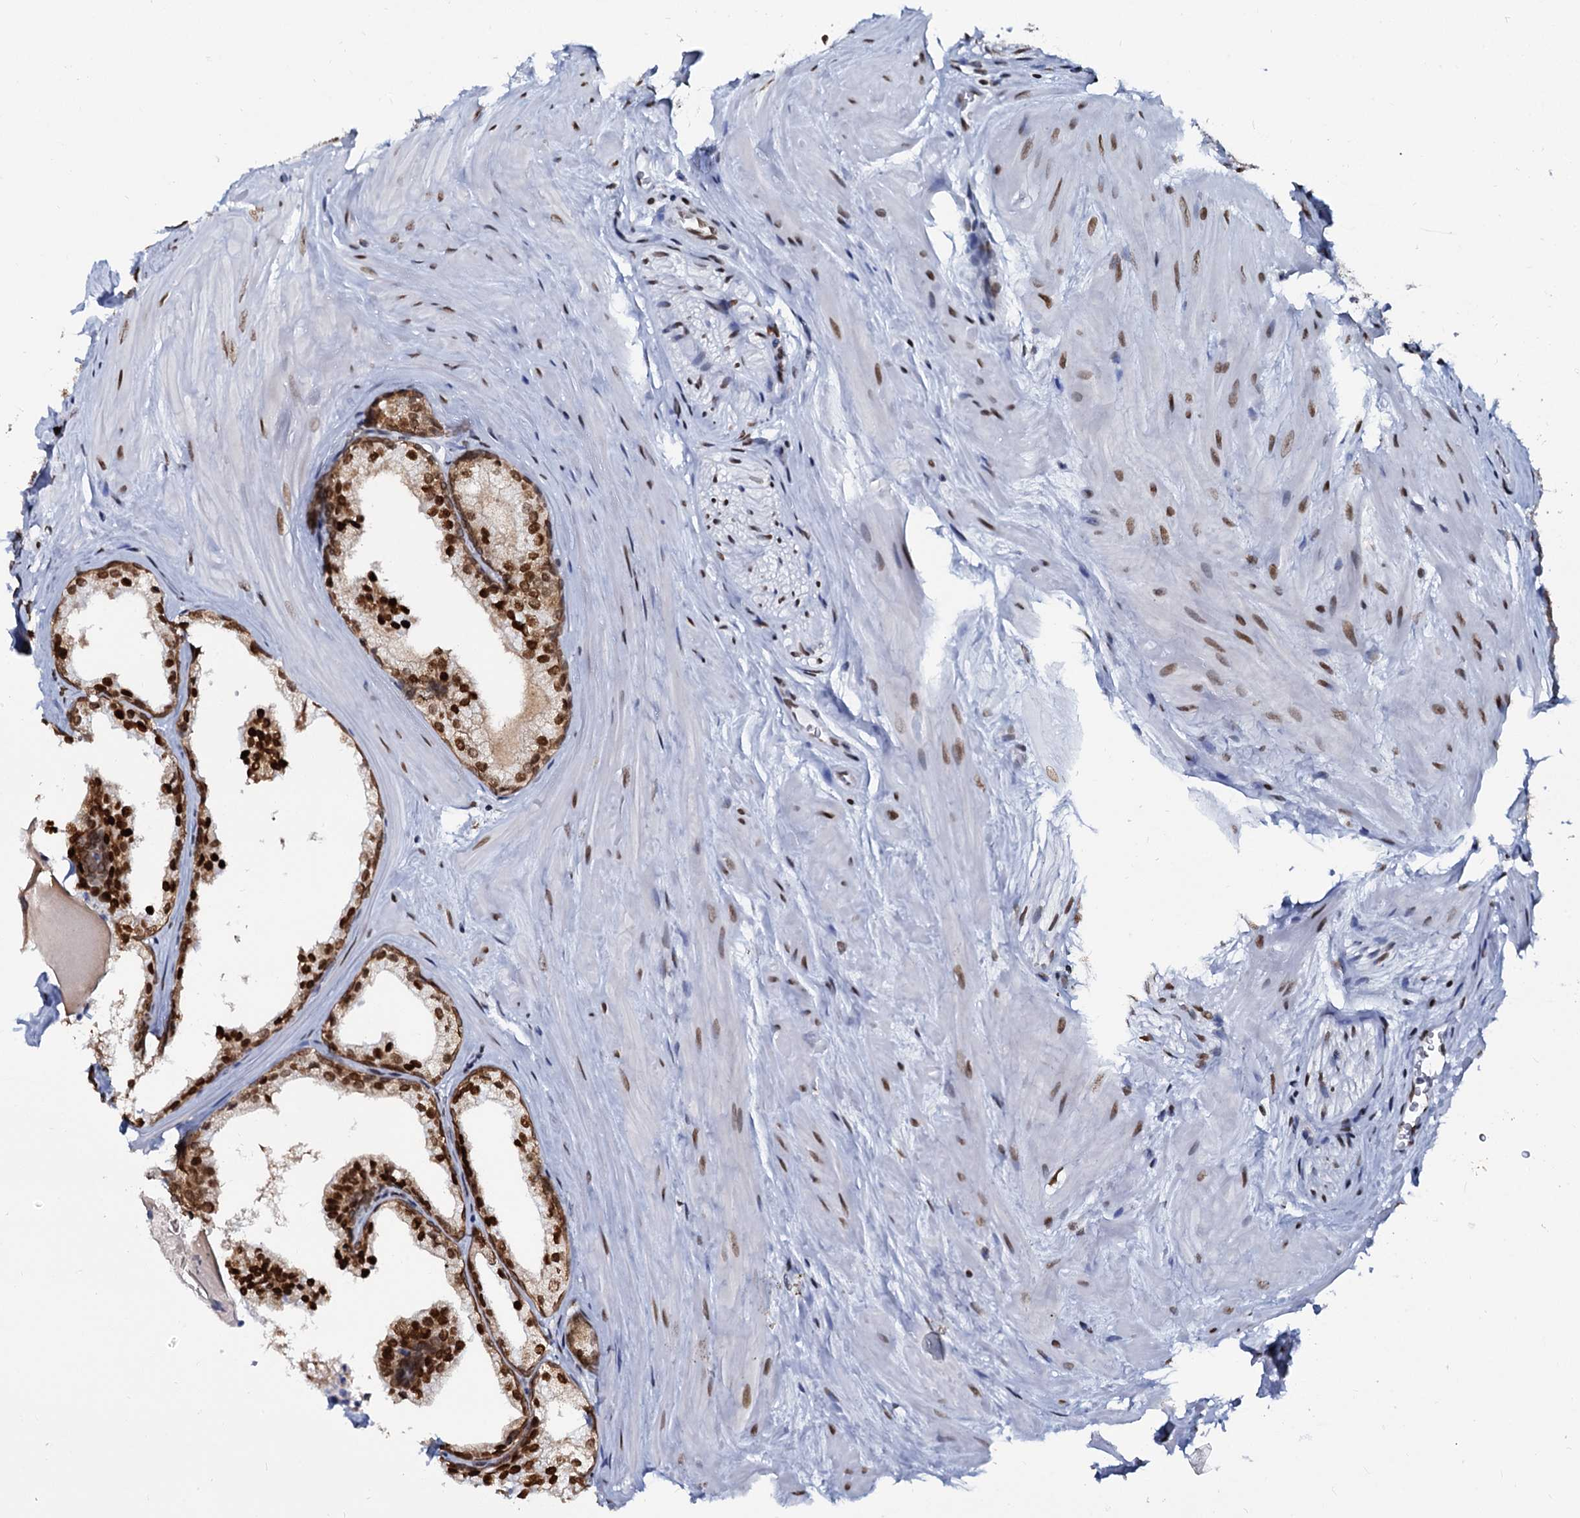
{"staining": {"intensity": "strong", "quantity": ">75%", "location": "nuclear"}, "tissue": "prostate cancer", "cell_type": "Tumor cells", "image_type": "cancer", "snomed": [{"axis": "morphology", "description": "Adenocarcinoma, Low grade"}, {"axis": "topography", "description": "Prostate"}], "caption": "Prostate low-grade adenocarcinoma was stained to show a protein in brown. There is high levels of strong nuclear positivity in about >75% of tumor cells.", "gene": "CMAS", "patient": {"sex": "male", "age": 47}}